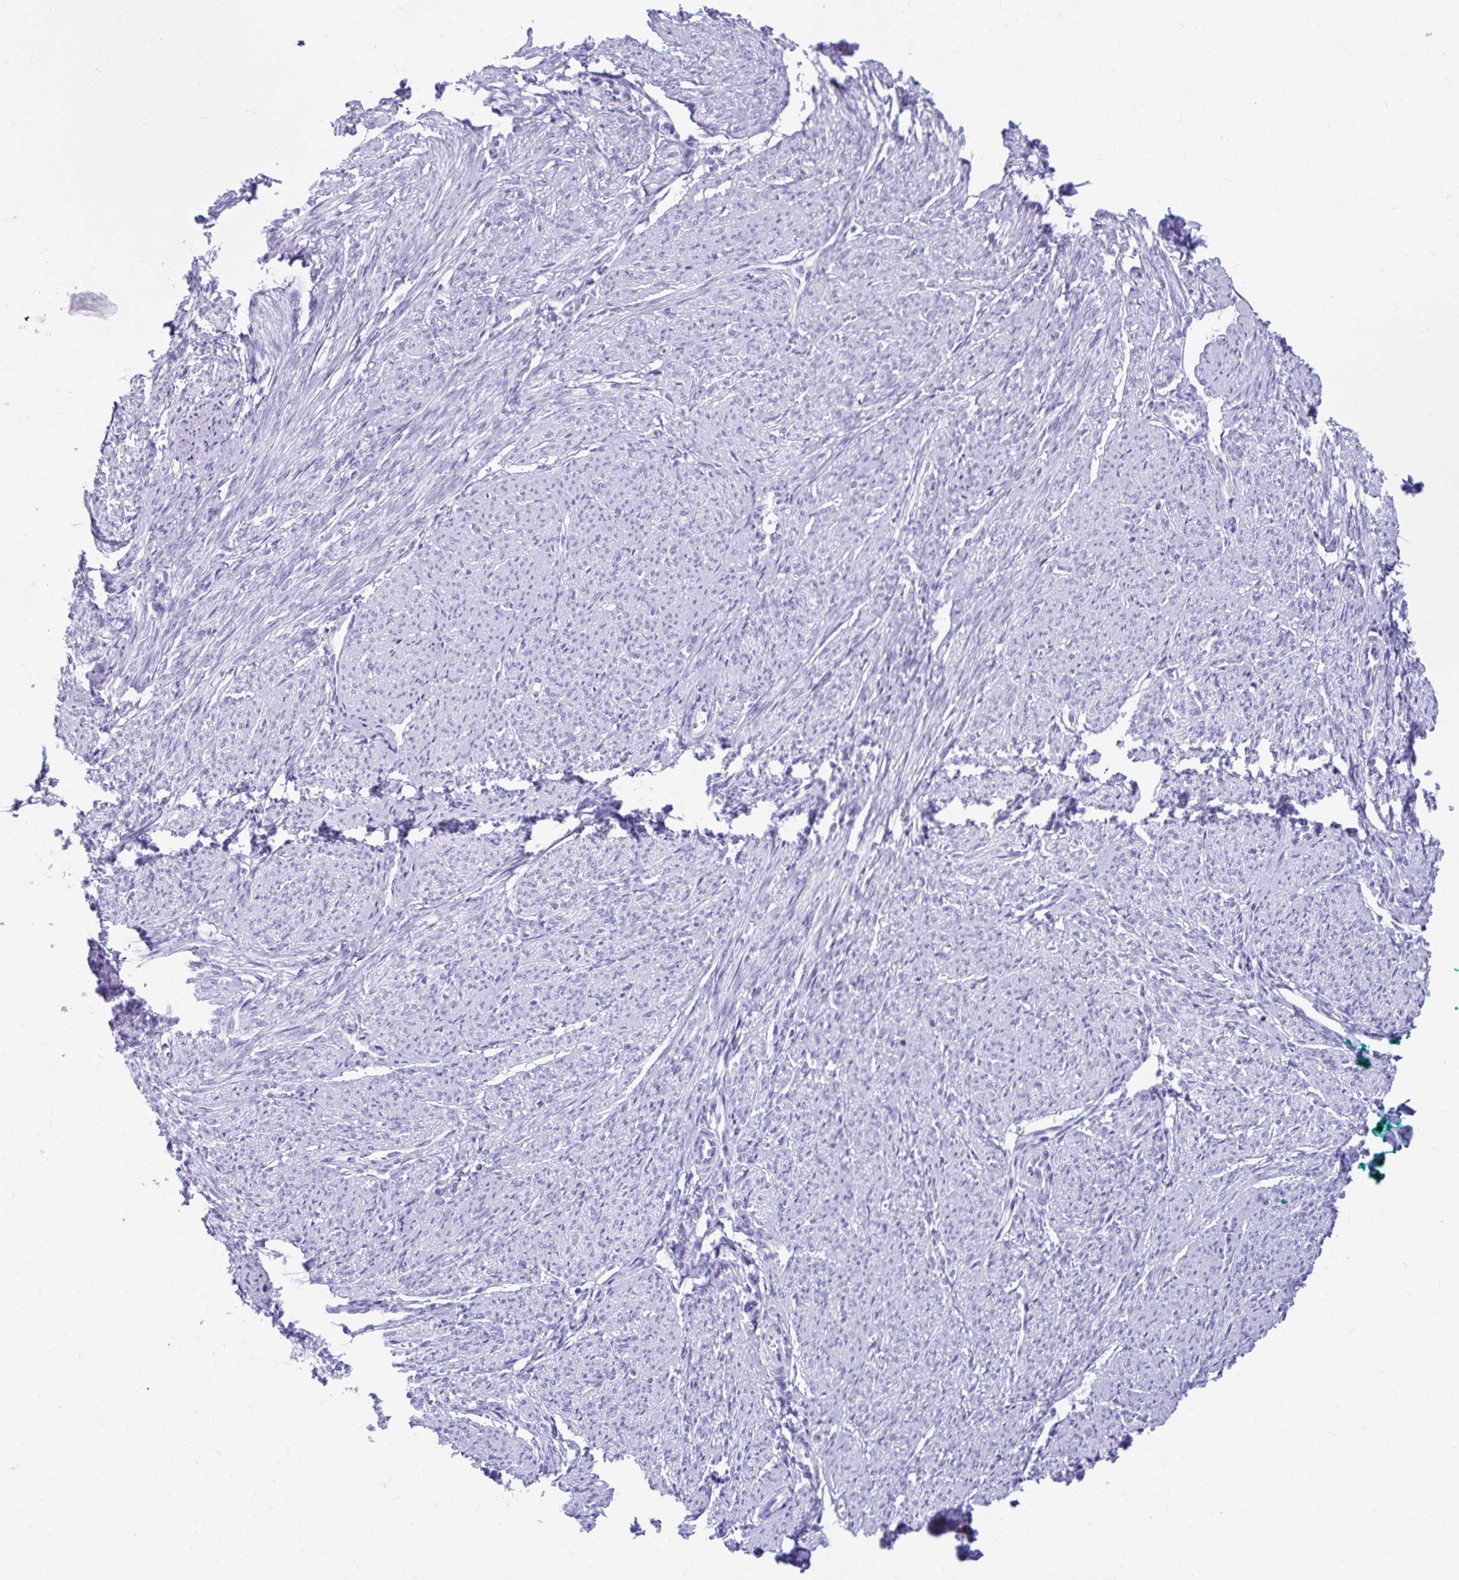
{"staining": {"intensity": "negative", "quantity": "none", "location": "none"}, "tissue": "smooth muscle", "cell_type": "Smooth muscle cells", "image_type": "normal", "snomed": [{"axis": "morphology", "description": "Normal tissue, NOS"}, {"axis": "topography", "description": "Smooth muscle"}], "caption": "DAB (3,3'-diaminobenzidine) immunohistochemical staining of unremarkable smooth muscle reveals no significant staining in smooth muscle cells. (DAB IHC with hematoxylin counter stain).", "gene": "NSG2", "patient": {"sex": "female", "age": 65}}